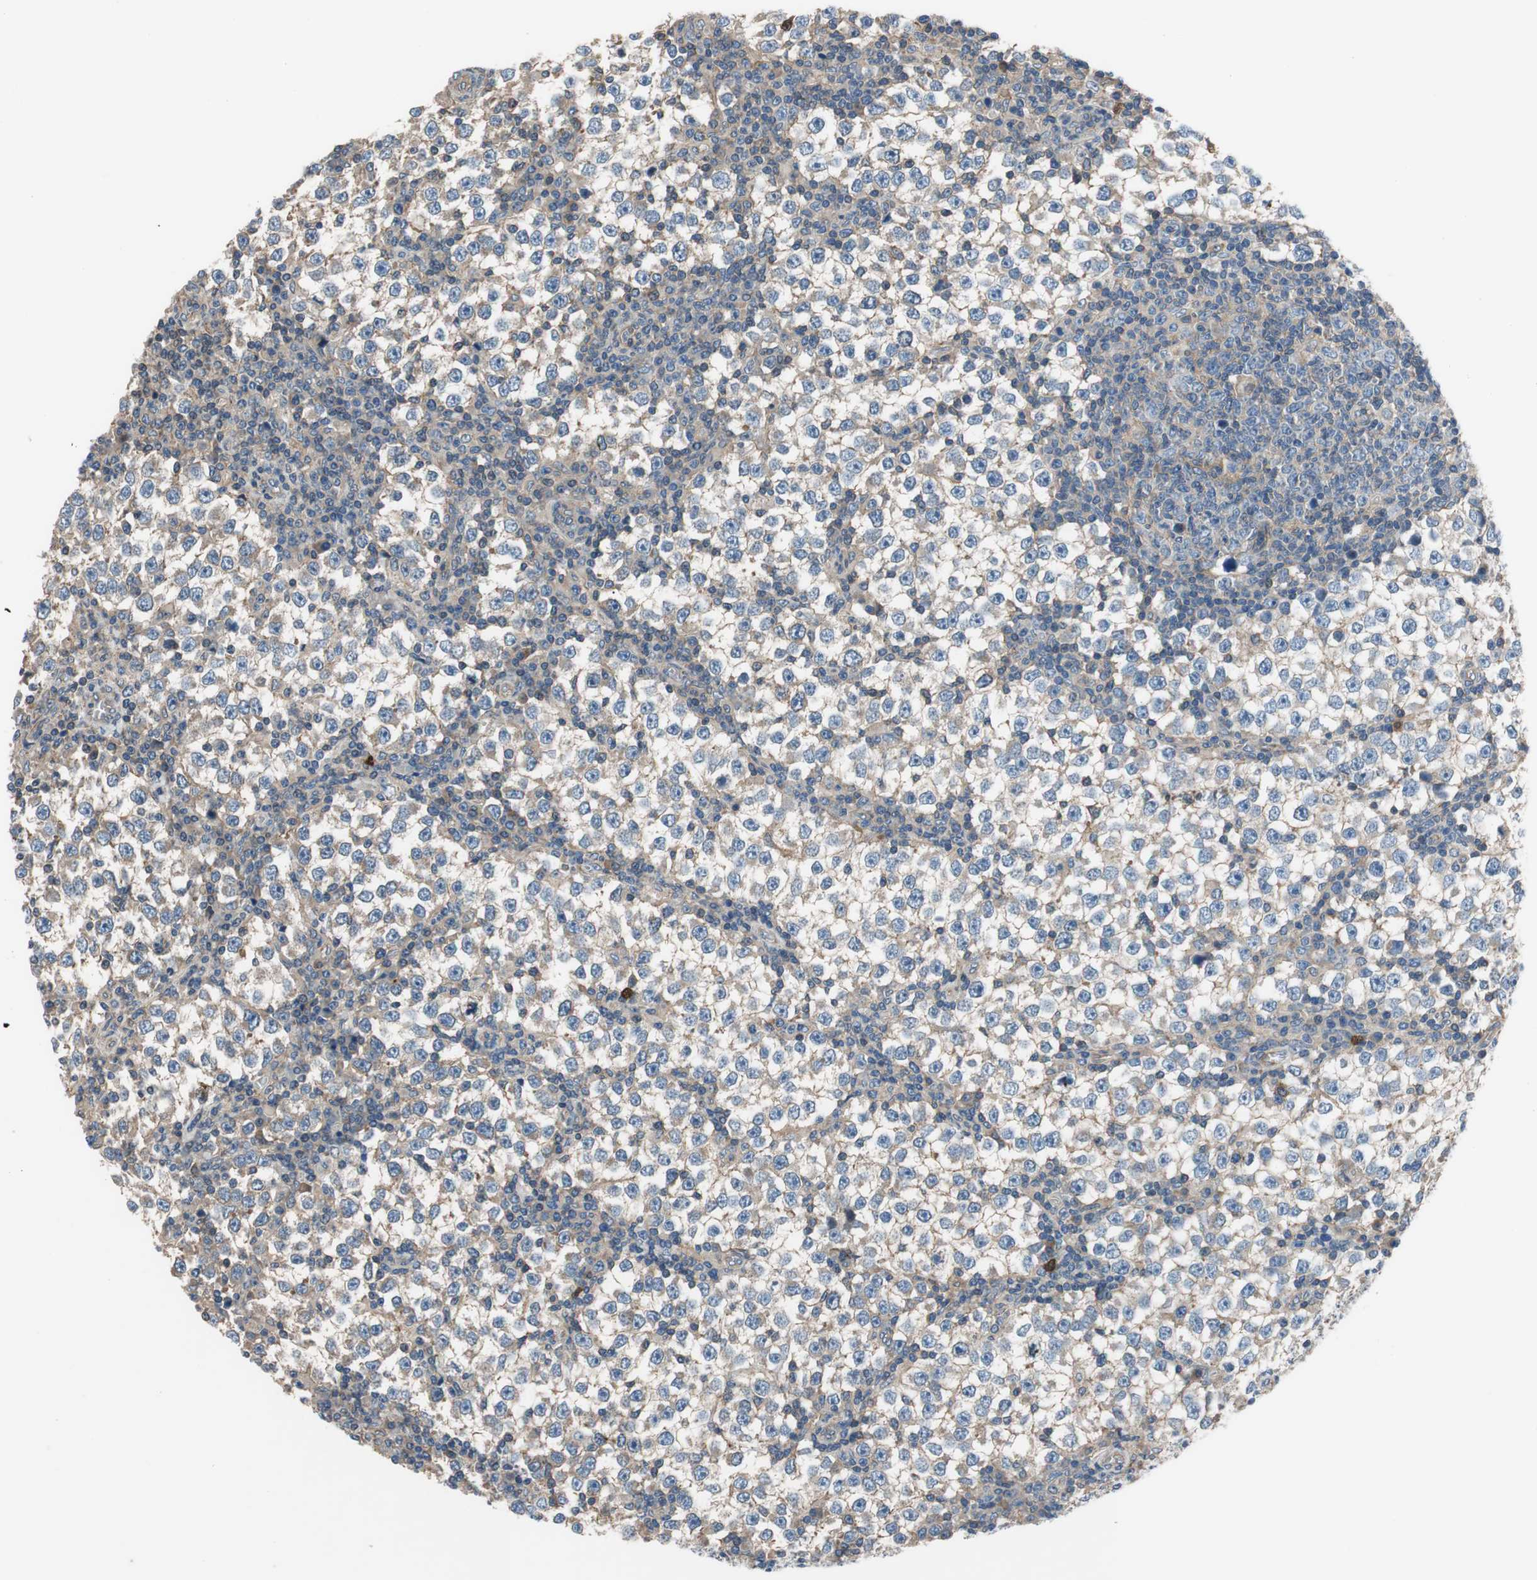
{"staining": {"intensity": "weak", "quantity": ">75%", "location": "cytoplasmic/membranous"}, "tissue": "testis cancer", "cell_type": "Tumor cells", "image_type": "cancer", "snomed": [{"axis": "morphology", "description": "Seminoma, NOS"}, {"axis": "topography", "description": "Testis"}], "caption": "The image reveals staining of testis cancer (seminoma), revealing weak cytoplasmic/membranous protein expression (brown color) within tumor cells. (Brightfield microscopy of DAB IHC at high magnification).", "gene": "CALML3", "patient": {"sex": "male", "age": 65}}